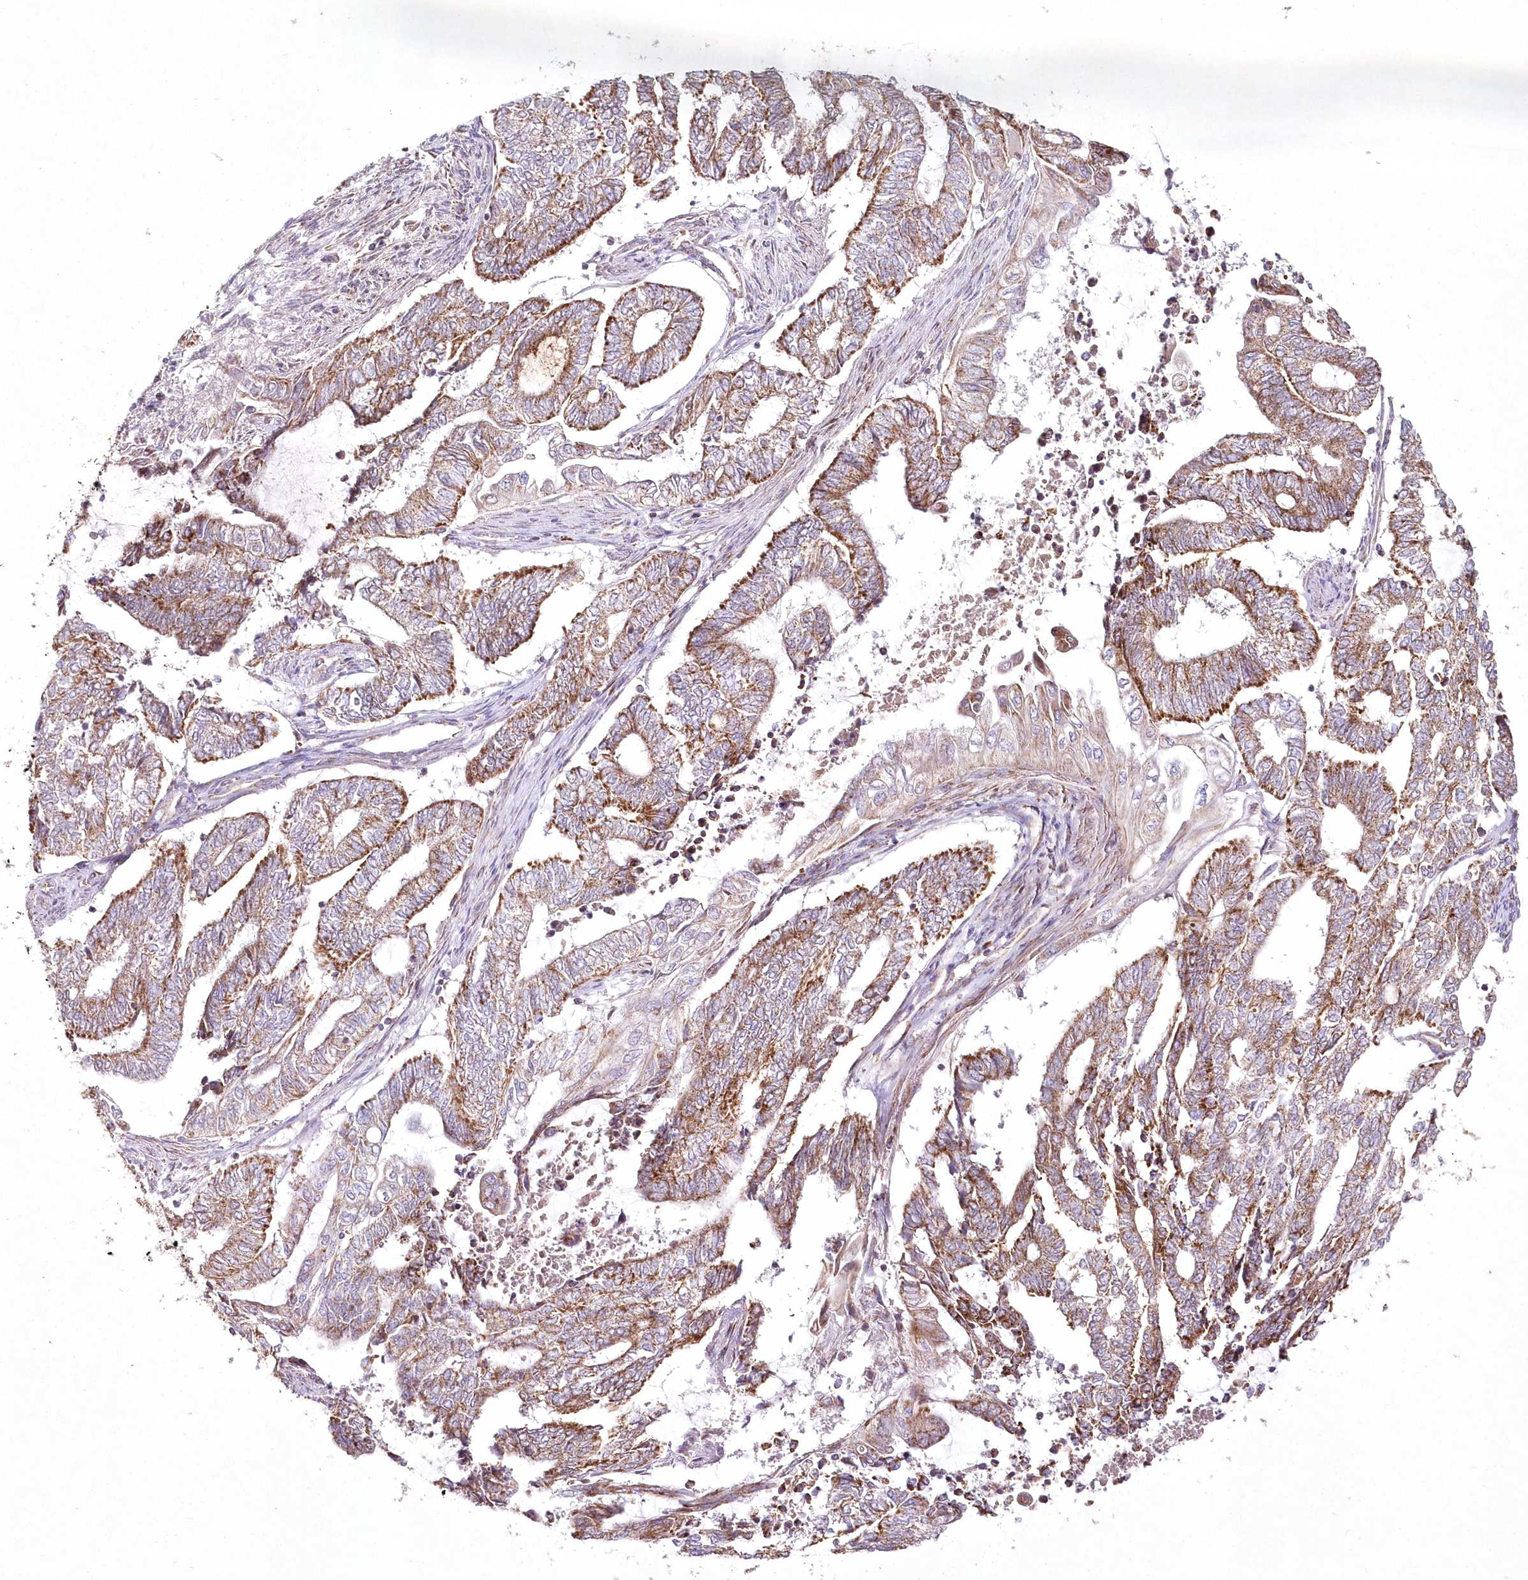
{"staining": {"intensity": "moderate", "quantity": ">75%", "location": "cytoplasmic/membranous"}, "tissue": "endometrial cancer", "cell_type": "Tumor cells", "image_type": "cancer", "snomed": [{"axis": "morphology", "description": "Adenocarcinoma, NOS"}, {"axis": "topography", "description": "Uterus"}, {"axis": "topography", "description": "Endometrium"}], "caption": "An immunohistochemistry image of tumor tissue is shown. Protein staining in brown shows moderate cytoplasmic/membranous positivity in endometrial cancer within tumor cells.", "gene": "DNA2", "patient": {"sex": "female", "age": 70}}